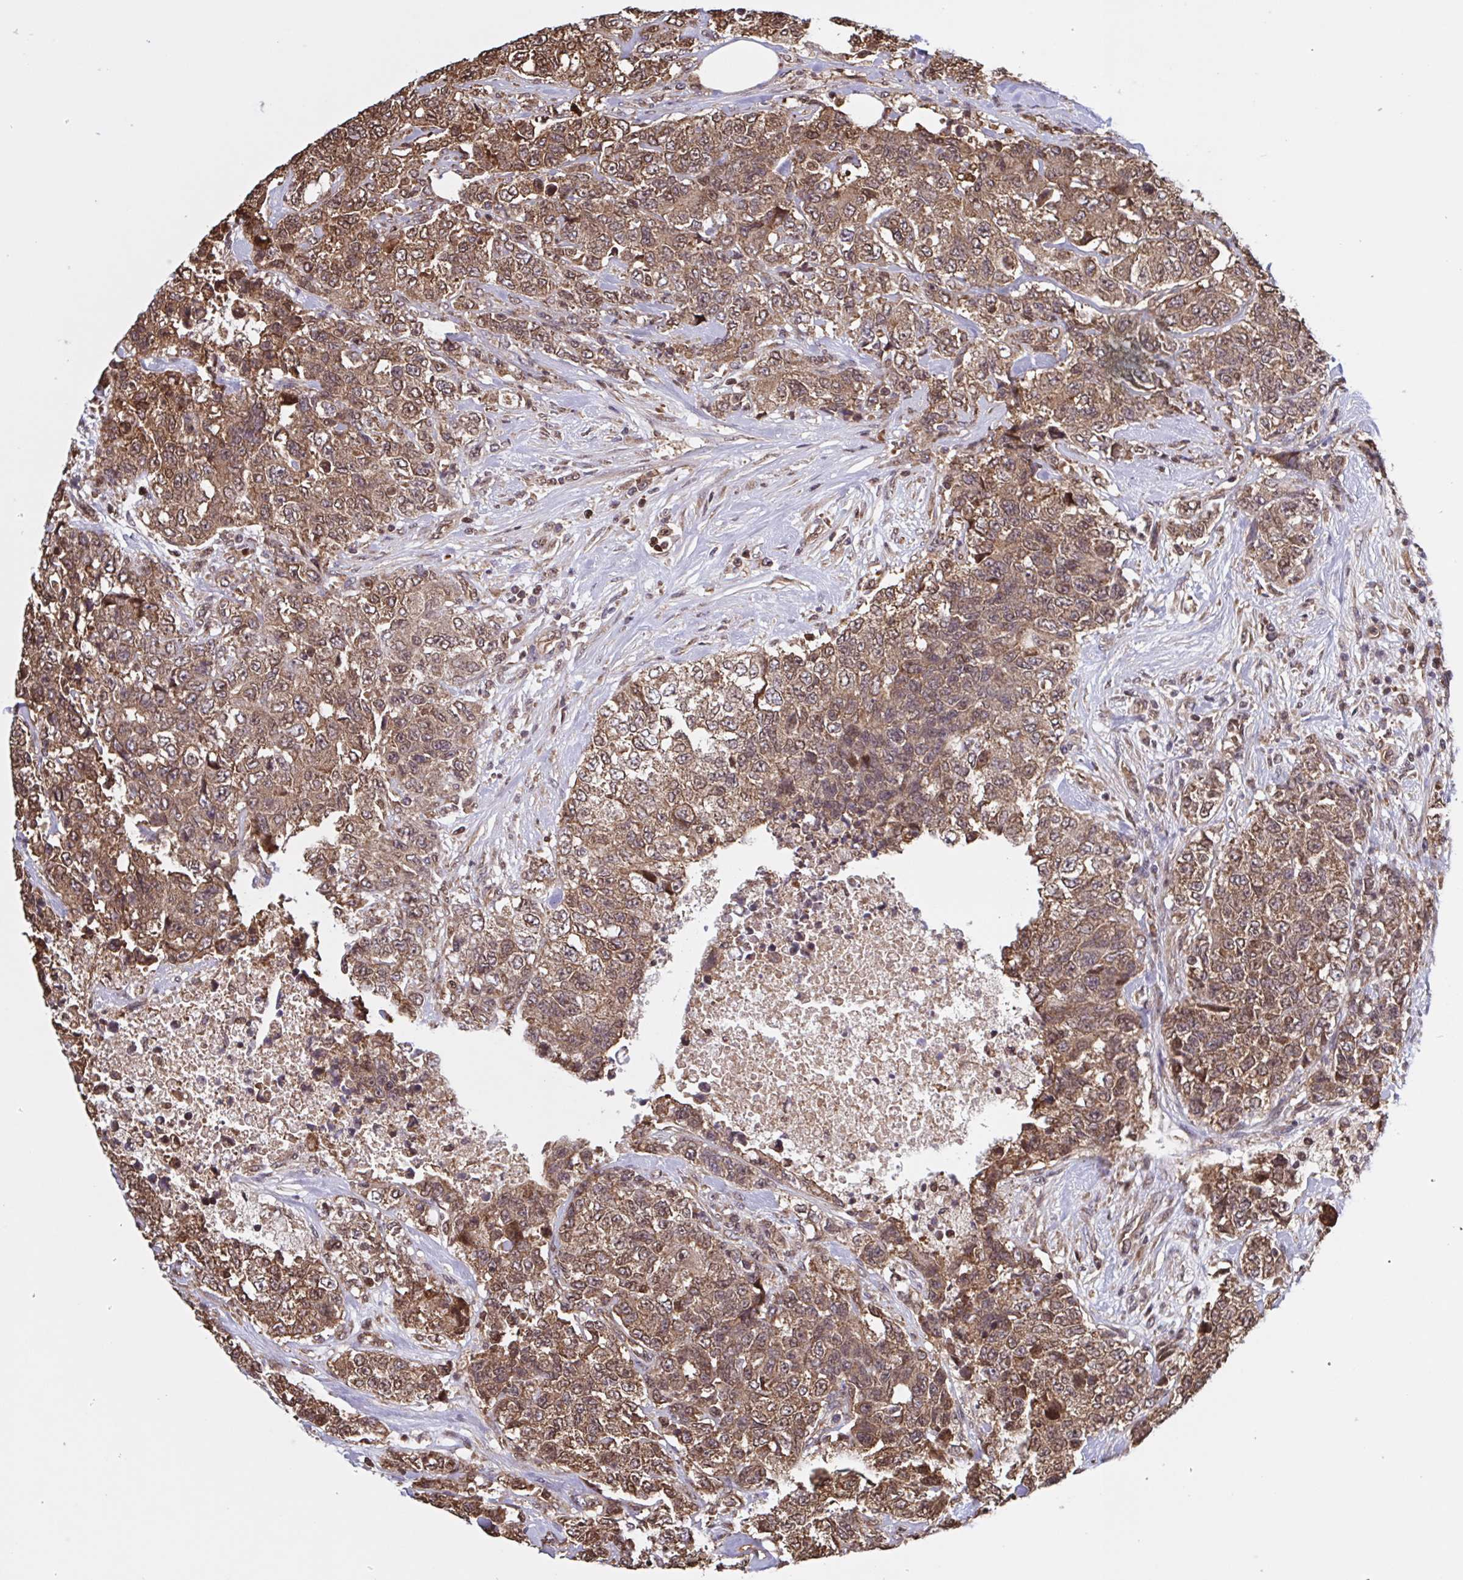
{"staining": {"intensity": "moderate", "quantity": ">75%", "location": "cytoplasmic/membranous,nuclear"}, "tissue": "urothelial cancer", "cell_type": "Tumor cells", "image_type": "cancer", "snomed": [{"axis": "morphology", "description": "Urothelial carcinoma, High grade"}, {"axis": "topography", "description": "Urinary bladder"}], "caption": "Immunohistochemical staining of urothelial cancer shows medium levels of moderate cytoplasmic/membranous and nuclear staining in about >75% of tumor cells. The protein is shown in brown color, while the nuclei are stained blue.", "gene": "SEC63", "patient": {"sex": "female", "age": 78}}